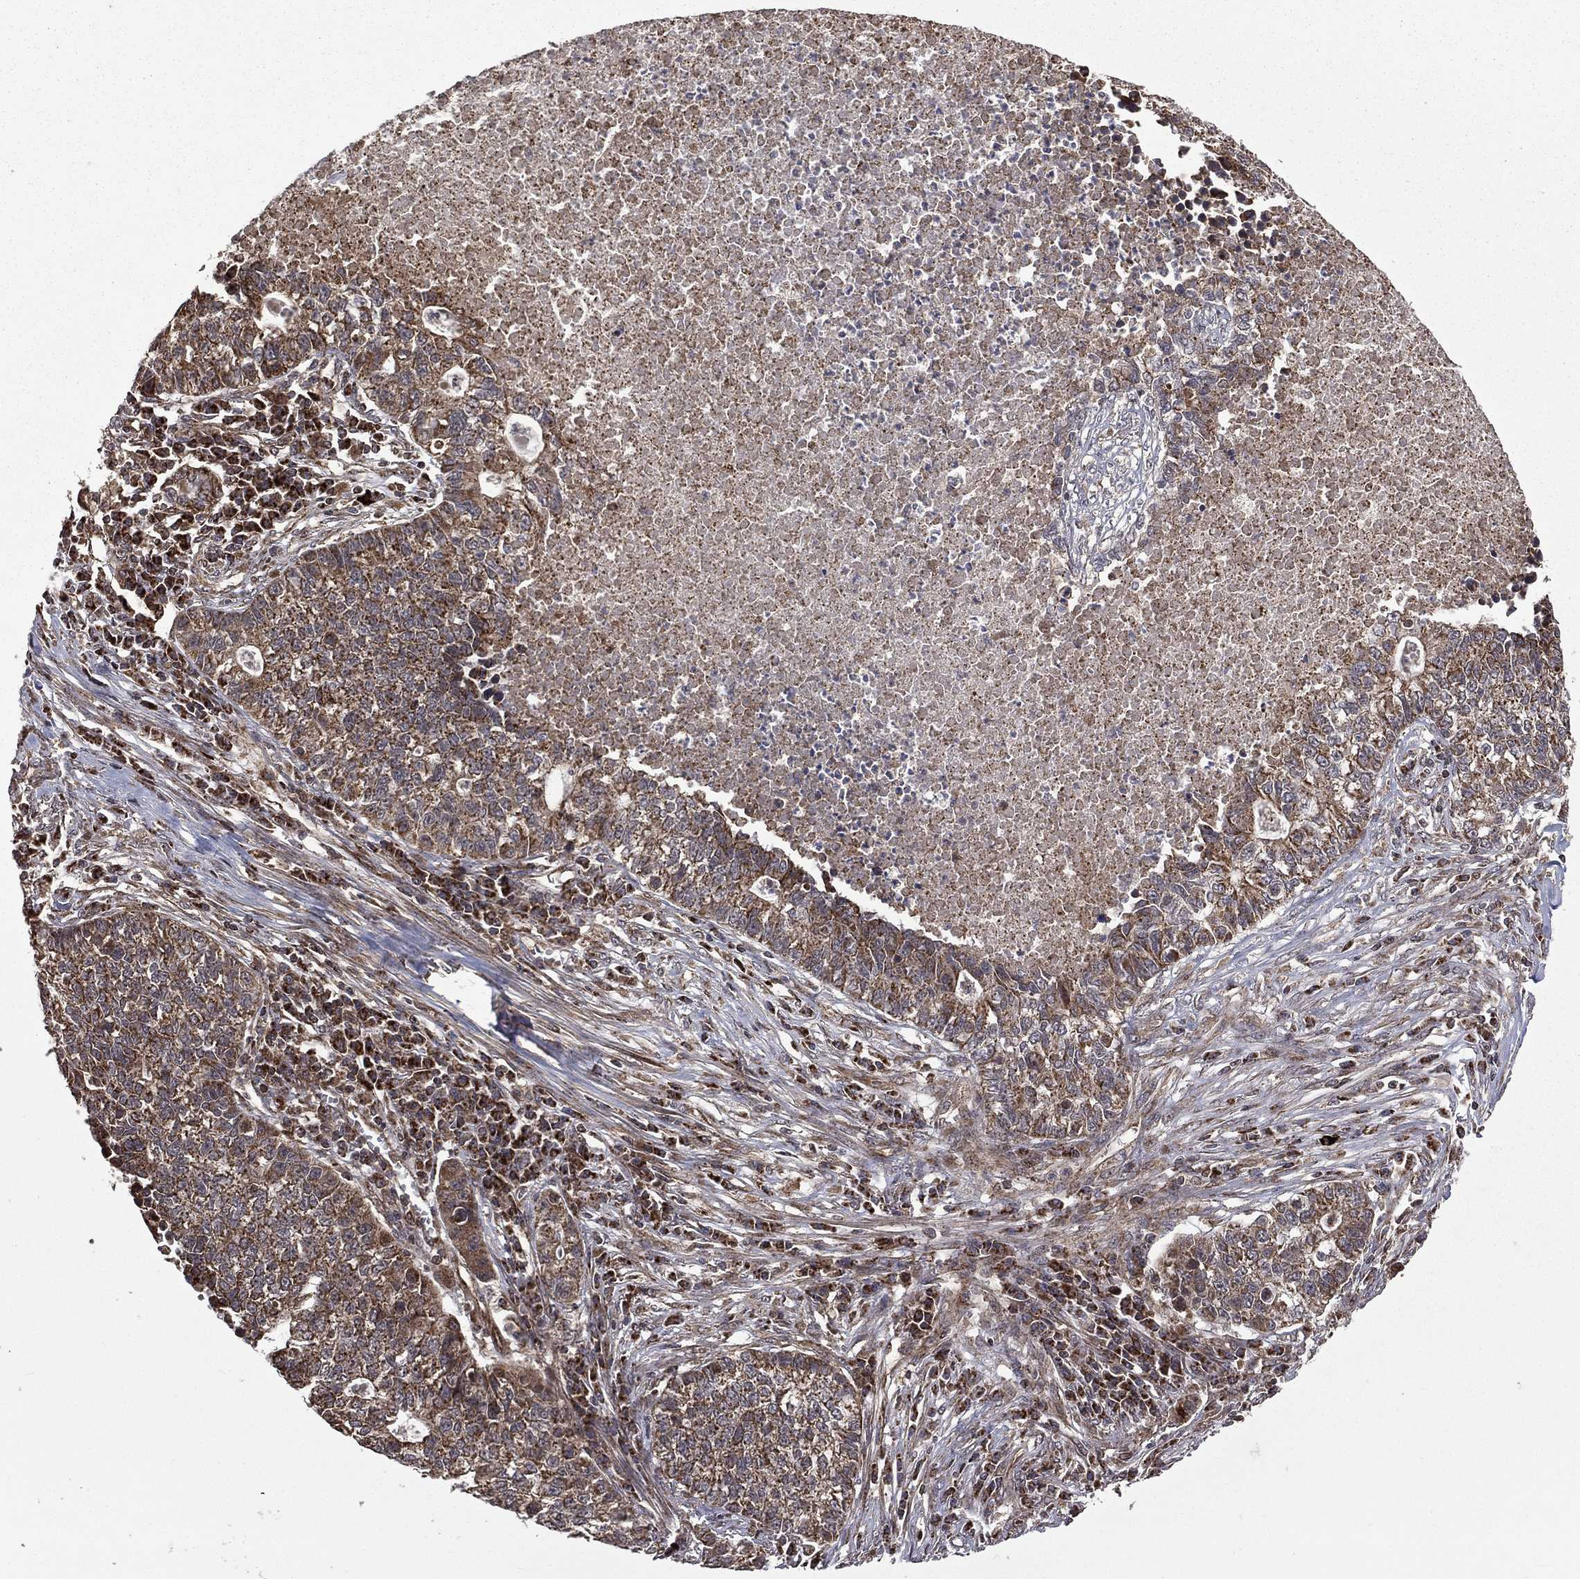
{"staining": {"intensity": "moderate", "quantity": "25%-75%", "location": "cytoplasmic/membranous"}, "tissue": "lung cancer", "cell_type": "Tumor cells", "image_type": "cancer", "snomed": [{"axis": "morphology", "description": "Adenocarcinoma, NOS"}, {"axis": "topography", "description": "Lung"}], "caption": "A micrograph of human adenocarcinoma (lung) stained for a protein reveals moderate cytoplasmic/membranous brown staining in tumor cells.", "gene": "GIMAP6", "patient": {"sex": "male", "age": 57}}